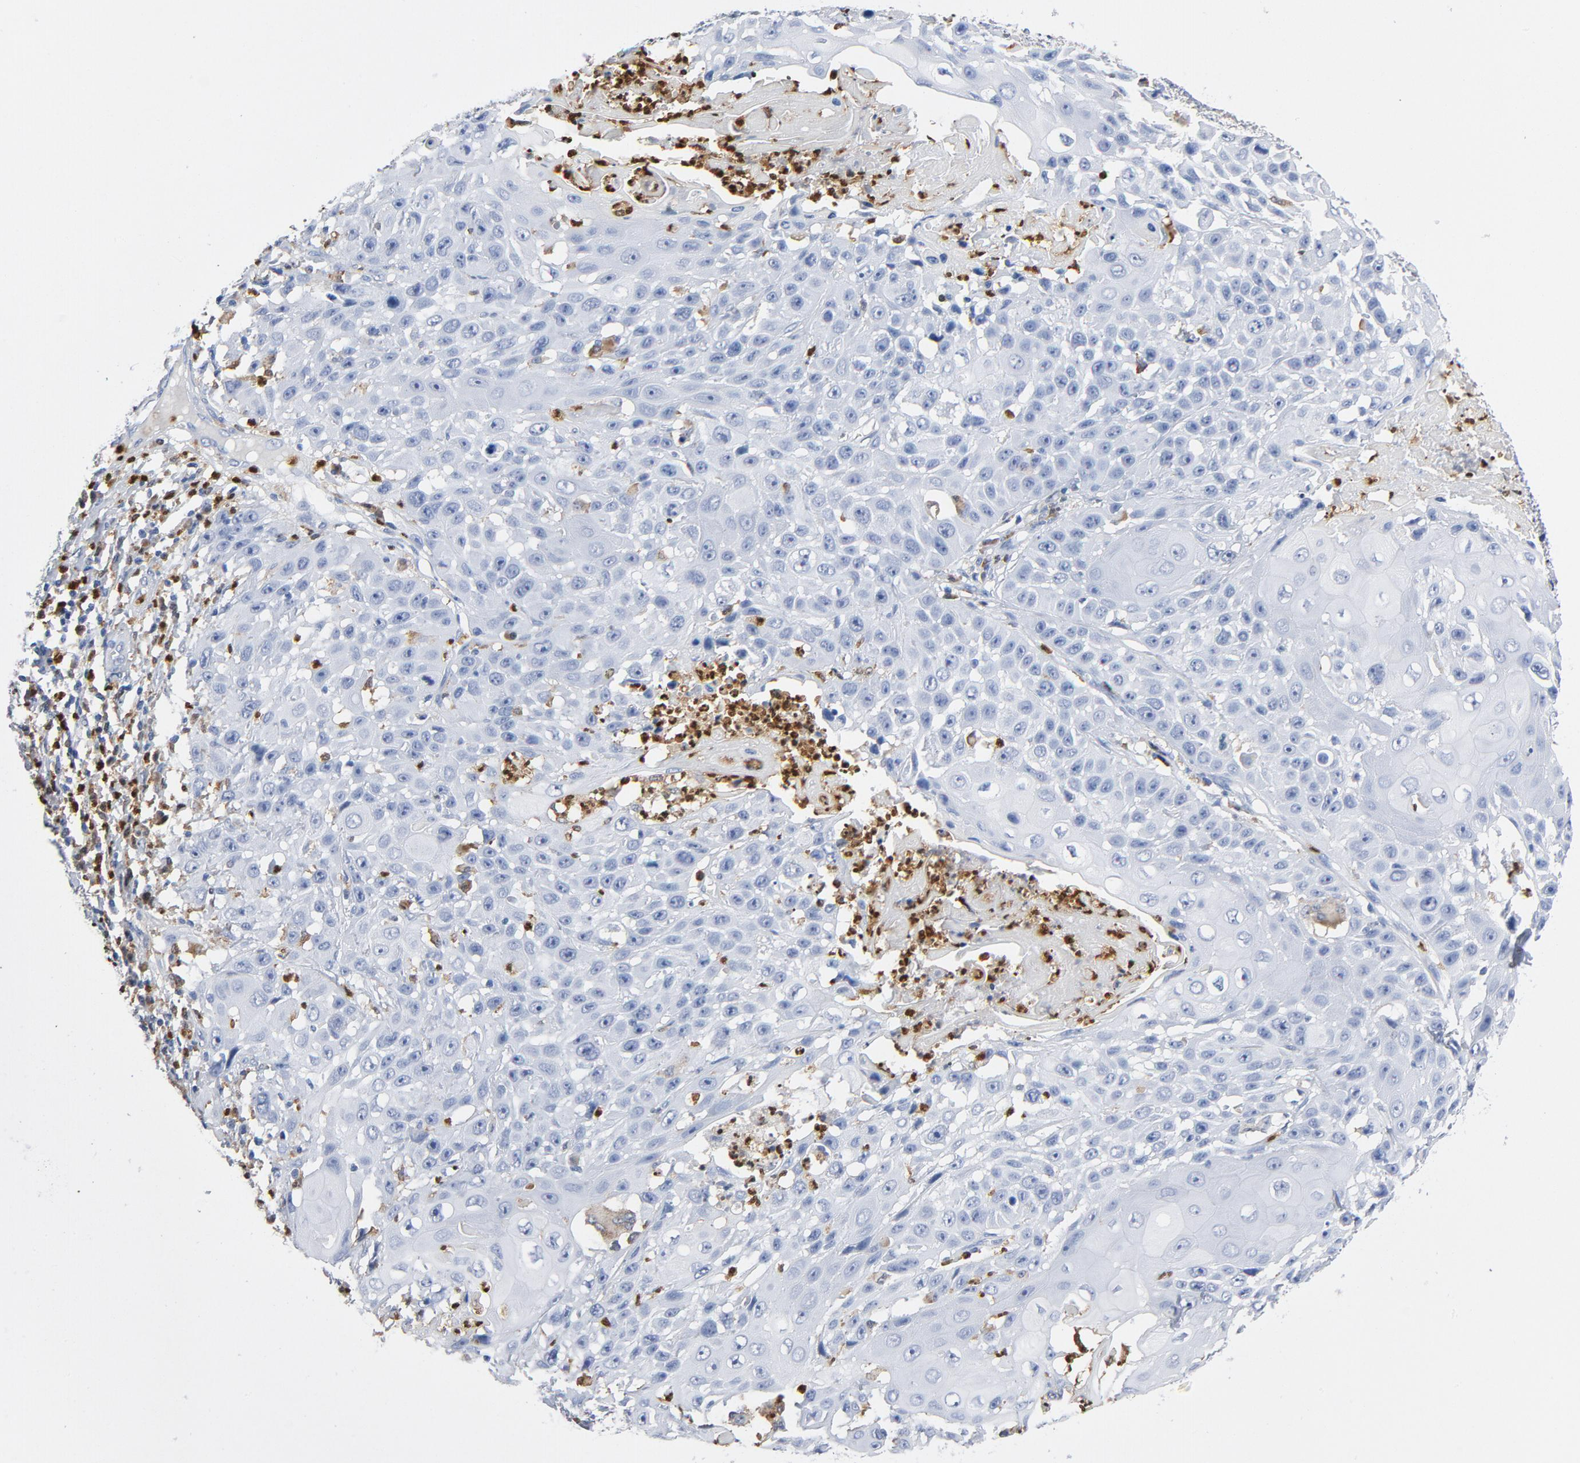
{"staining": {"intensity": "negative", "quantity": "none", "location": "none"}, "tissue": "cervical cancer", "cell_type": "Tumor cells", "image_type": "cancer", "snomed": [{"axis": "morphology", "description": "Squamous cell carcinoma, NOS"}, {"axis": "topography", "description": "Cervix"}], "caption": "Immunohistochemical staining of human cervical cancer exhibits no significant positivity in tumor cells.", "gene": "NCF1", "patient": {"sex": "female", "age": 39}}